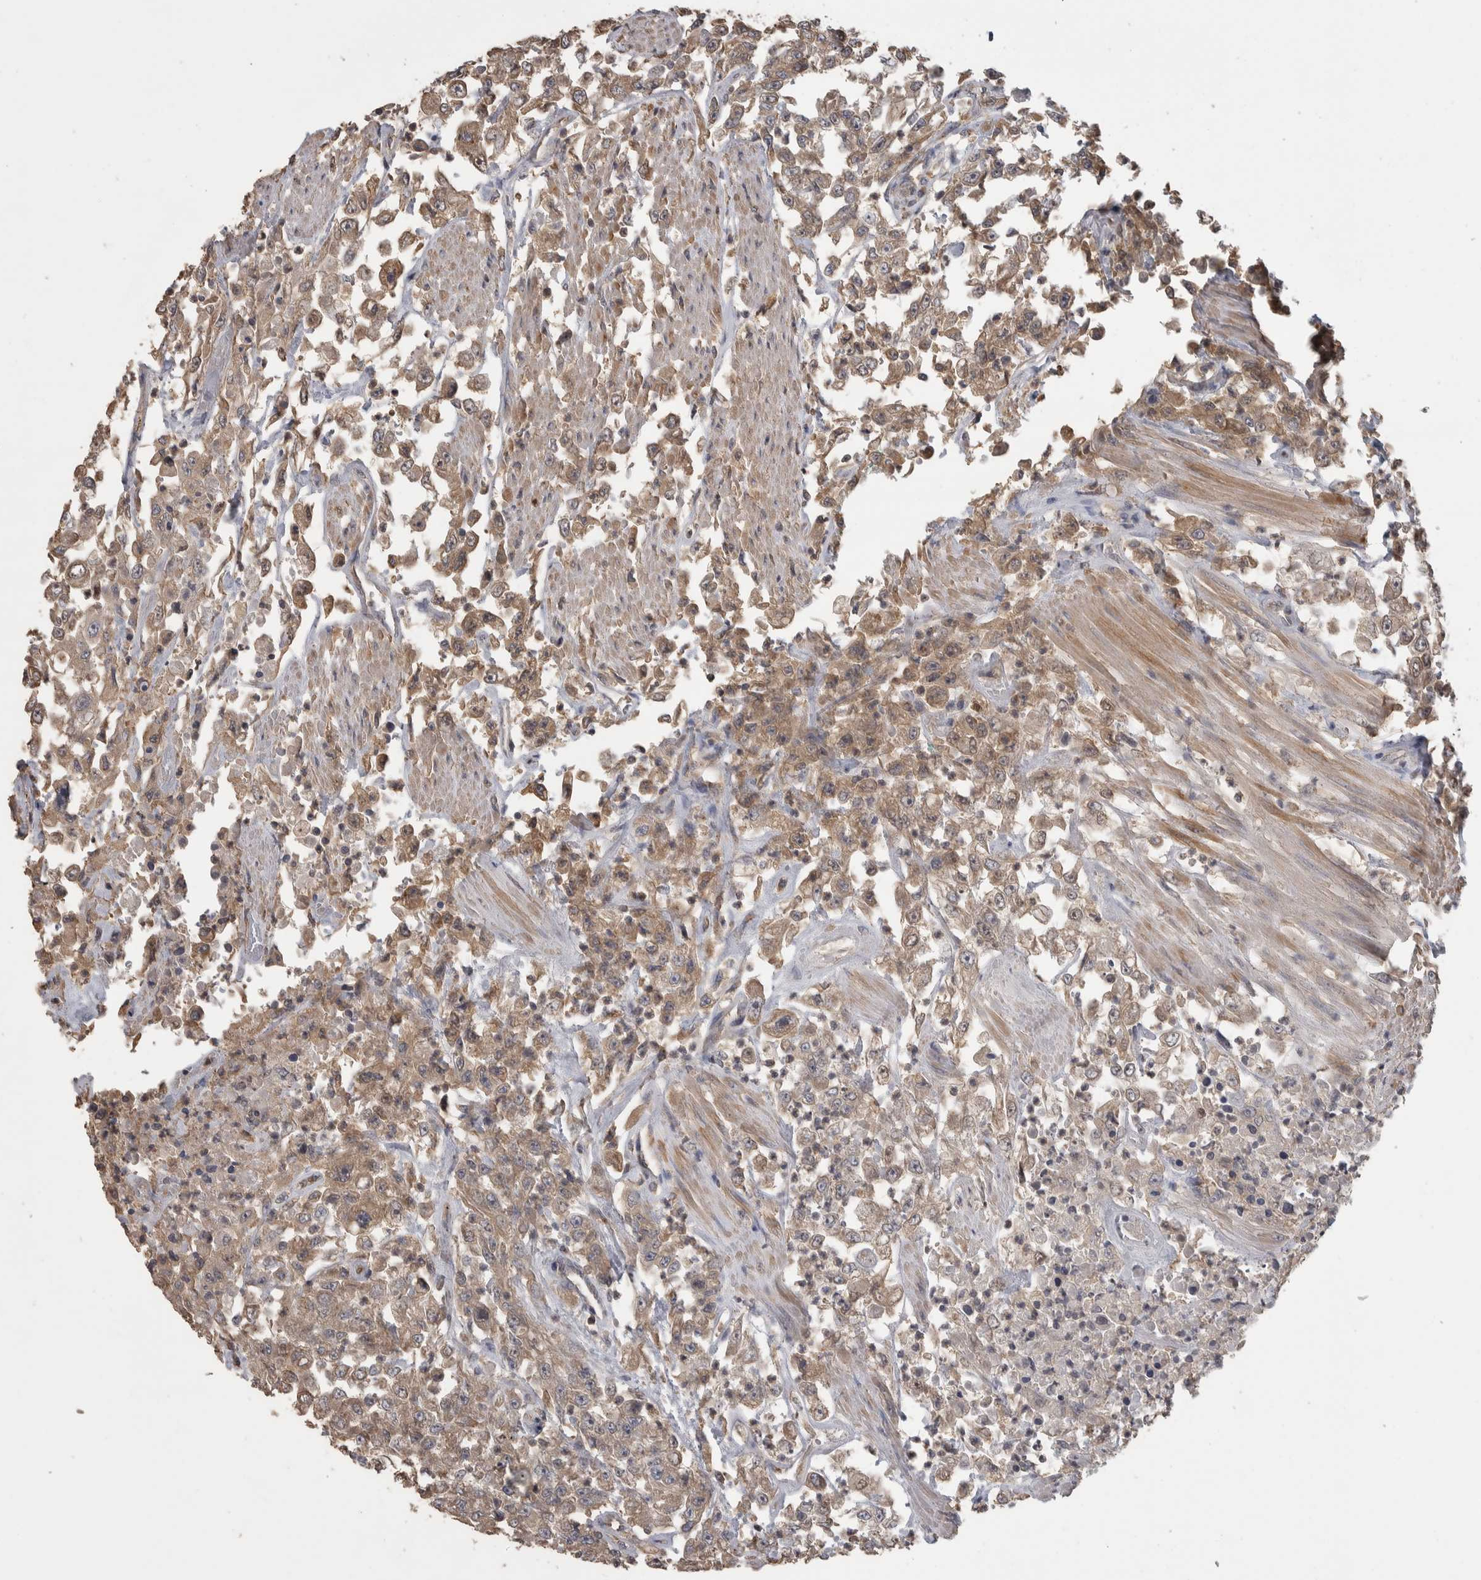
{"staining": {"intensity": "moderate", "quantity": "25%-75%", "location": "cytoplasmic/membranous"}, "tissue": "urothelial cancer", "cell_type": "Tumor cells", "image_type": "cancer", "snomed": [{"axis": "morphology", "description": "Urothelial carcinoma, High grade"}, {"axis": "topography", "description": "Urinary bladder"}], "caption": "Human urothelial carcinoma (high-grade) stained with a brown dye exhibits moderate cytoplasmic/membranous positive staining in approximately 25%-75% of tumor cells.", "gene": "IFRD1", "patient": {"sex": "male", "age": 46}}